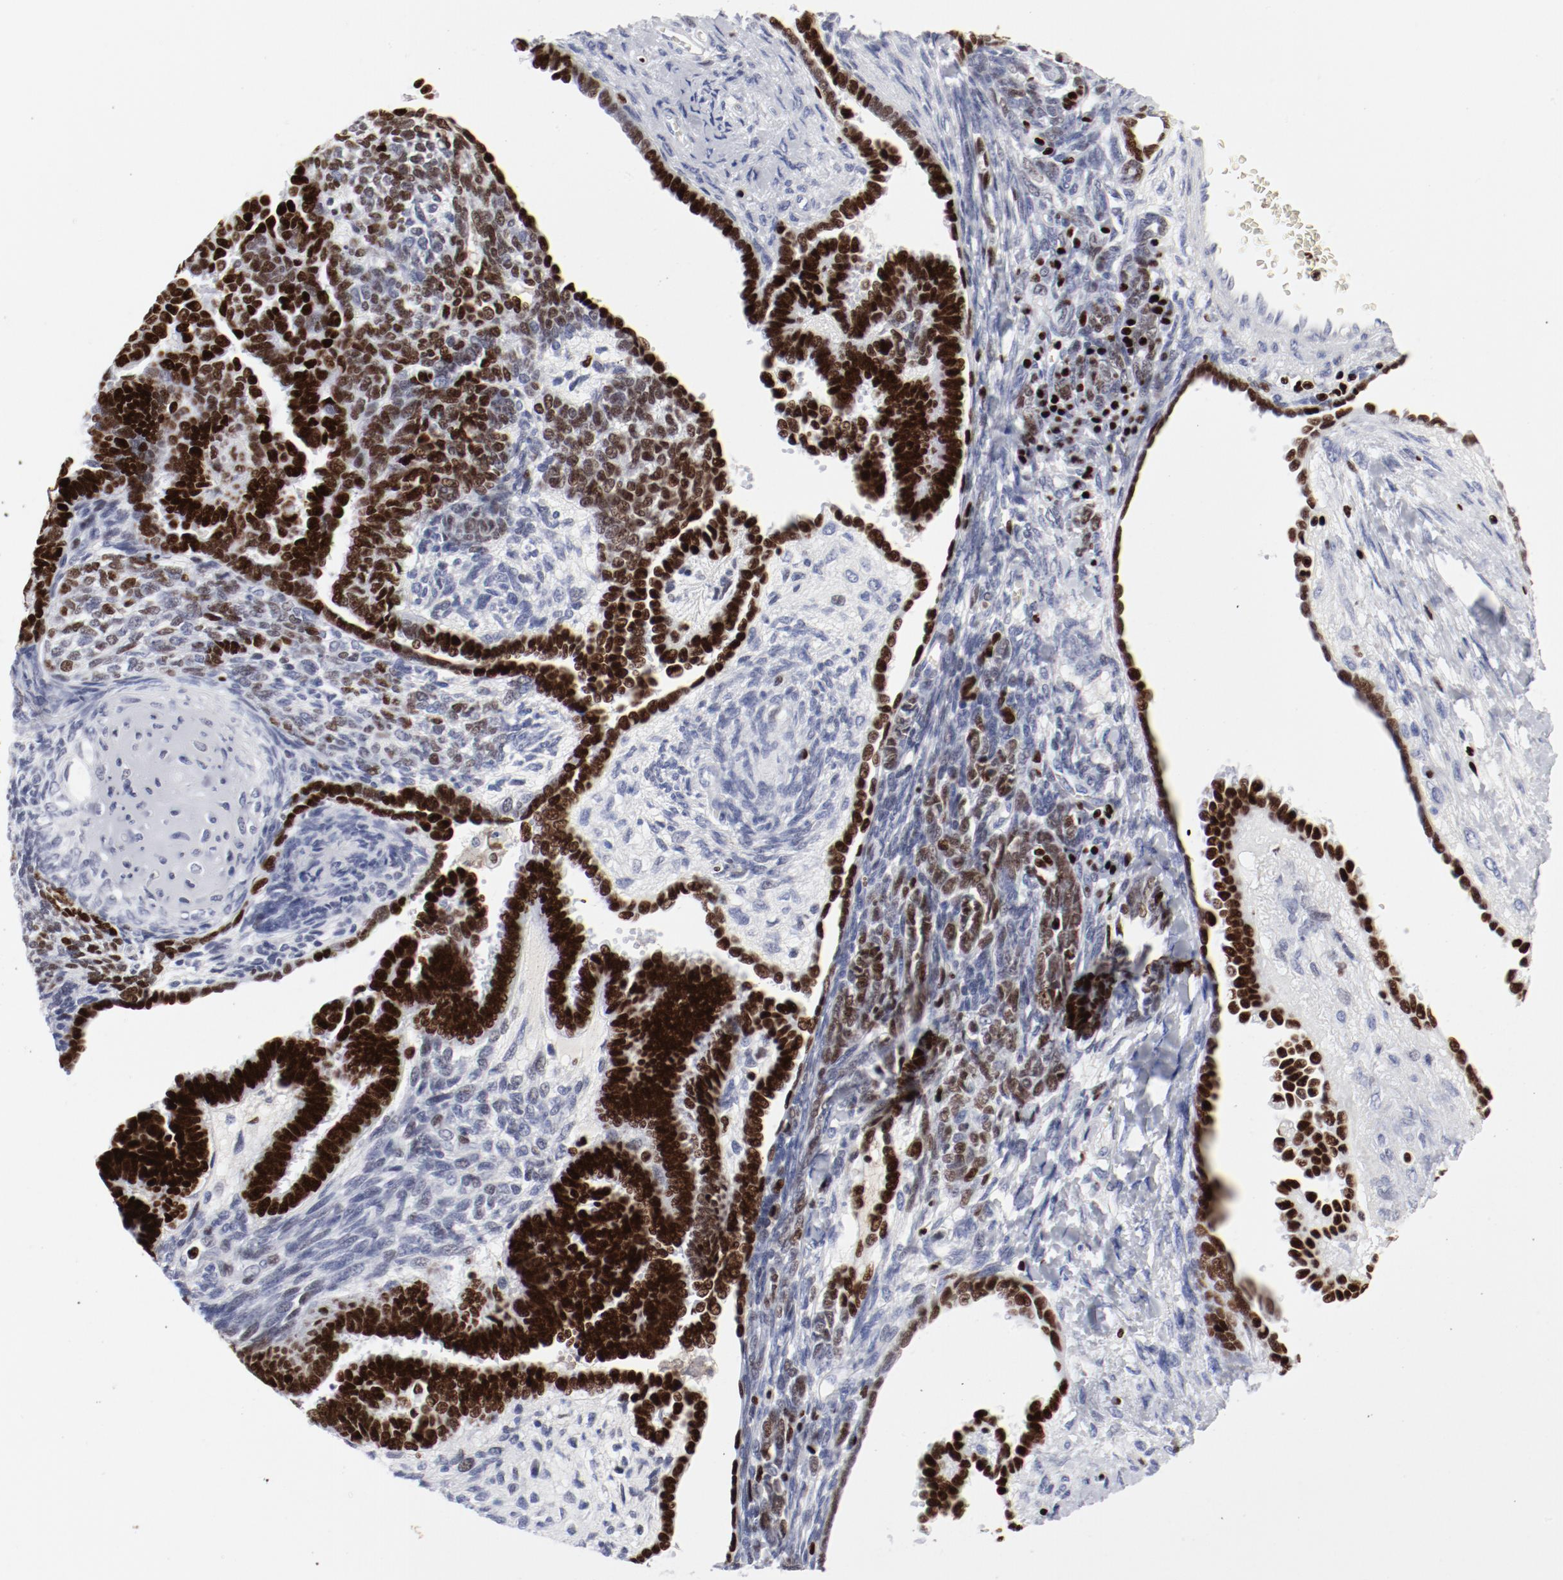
{"staining": {"intensity": "strong", "quantity": ">75%", "location": "nuclear"}, "tissue": "endometrial cancer", "cell_type": "Tumor cells", "image_type": "cancer", "snomed": [{"axis": "morphology", "description": "Neoplasm, malignant, NOS"}, {"axis": "topography", "description": "Endometrium"}], "caption": "IHC of endometrial neoplasm (malignant) shows high levels of strong nuclear positivity in approximately >75% of tumor cells.", "gene": "SMARCC2", "patient": {"sex": "female", "age": 74}}